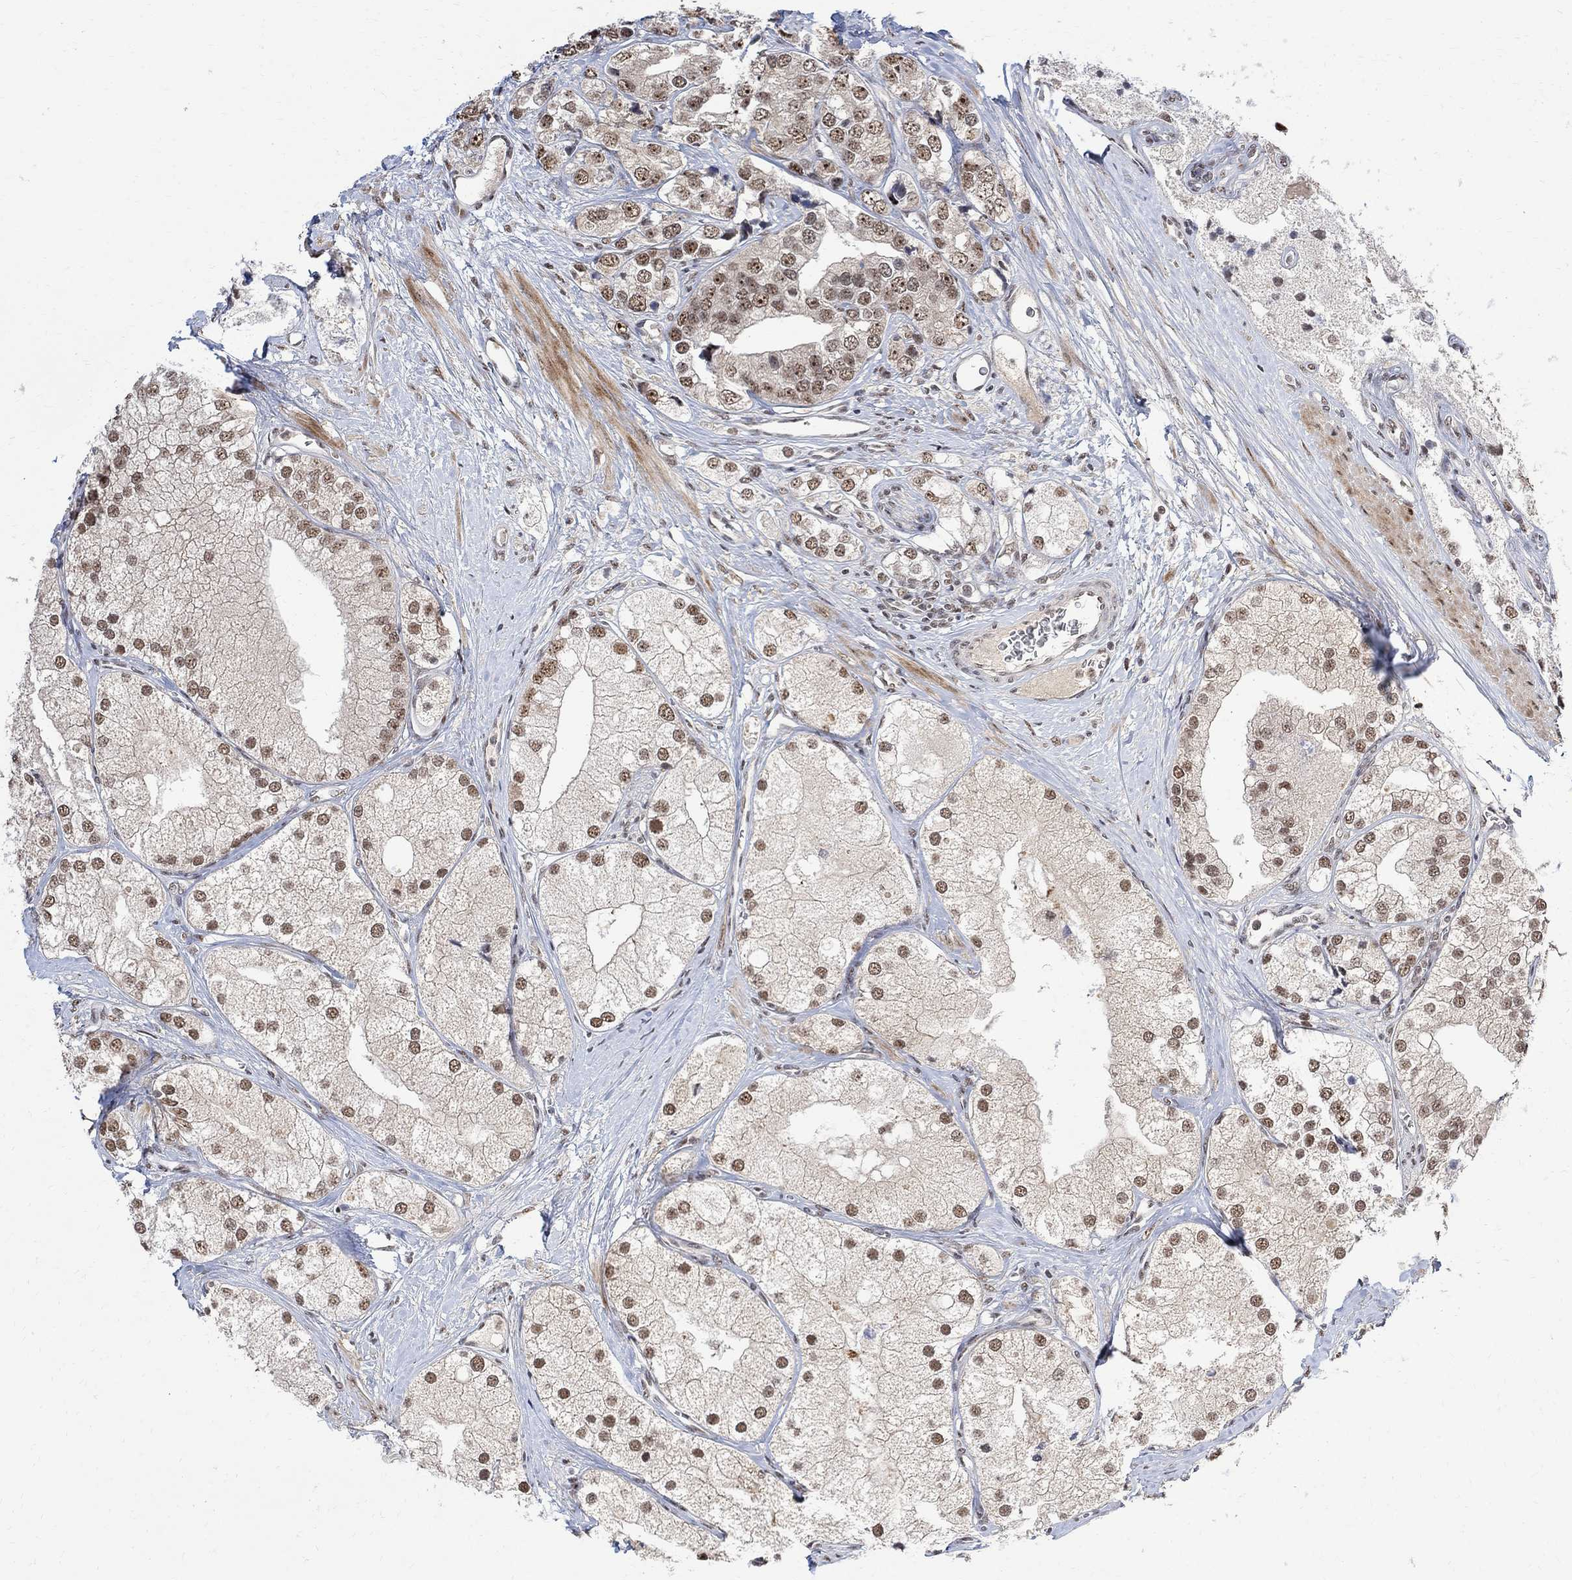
{"staining": {"intensity": "moderate", "quantity": ">75%", "location": "nuclear"}, "tissue": "prostate cancer", "cell_type": "Tumor cells", "image_type": "cancer", "snomed": [{"axis": "morphology", "description": "Adenocarcinoma, NOS"}, {"axis": "topography", "description": "Prostate and seminal vesicle, NOS"}, {"axis": "topography", "description": "Prostate"}], "caption": "Brown immunohistochemical staining in adenocarcinoma (prostate) shows moderate nuclear staining in approximately >75% of tumor cells. The staining is performed using DAB (3,3'-diaminobenzidine) brown chromogen to label protein expression. The nuclei are counter-stained blue using hematoxylin.", "gene": "E4F1", "patient": {"sex": "male", "age": 79}}